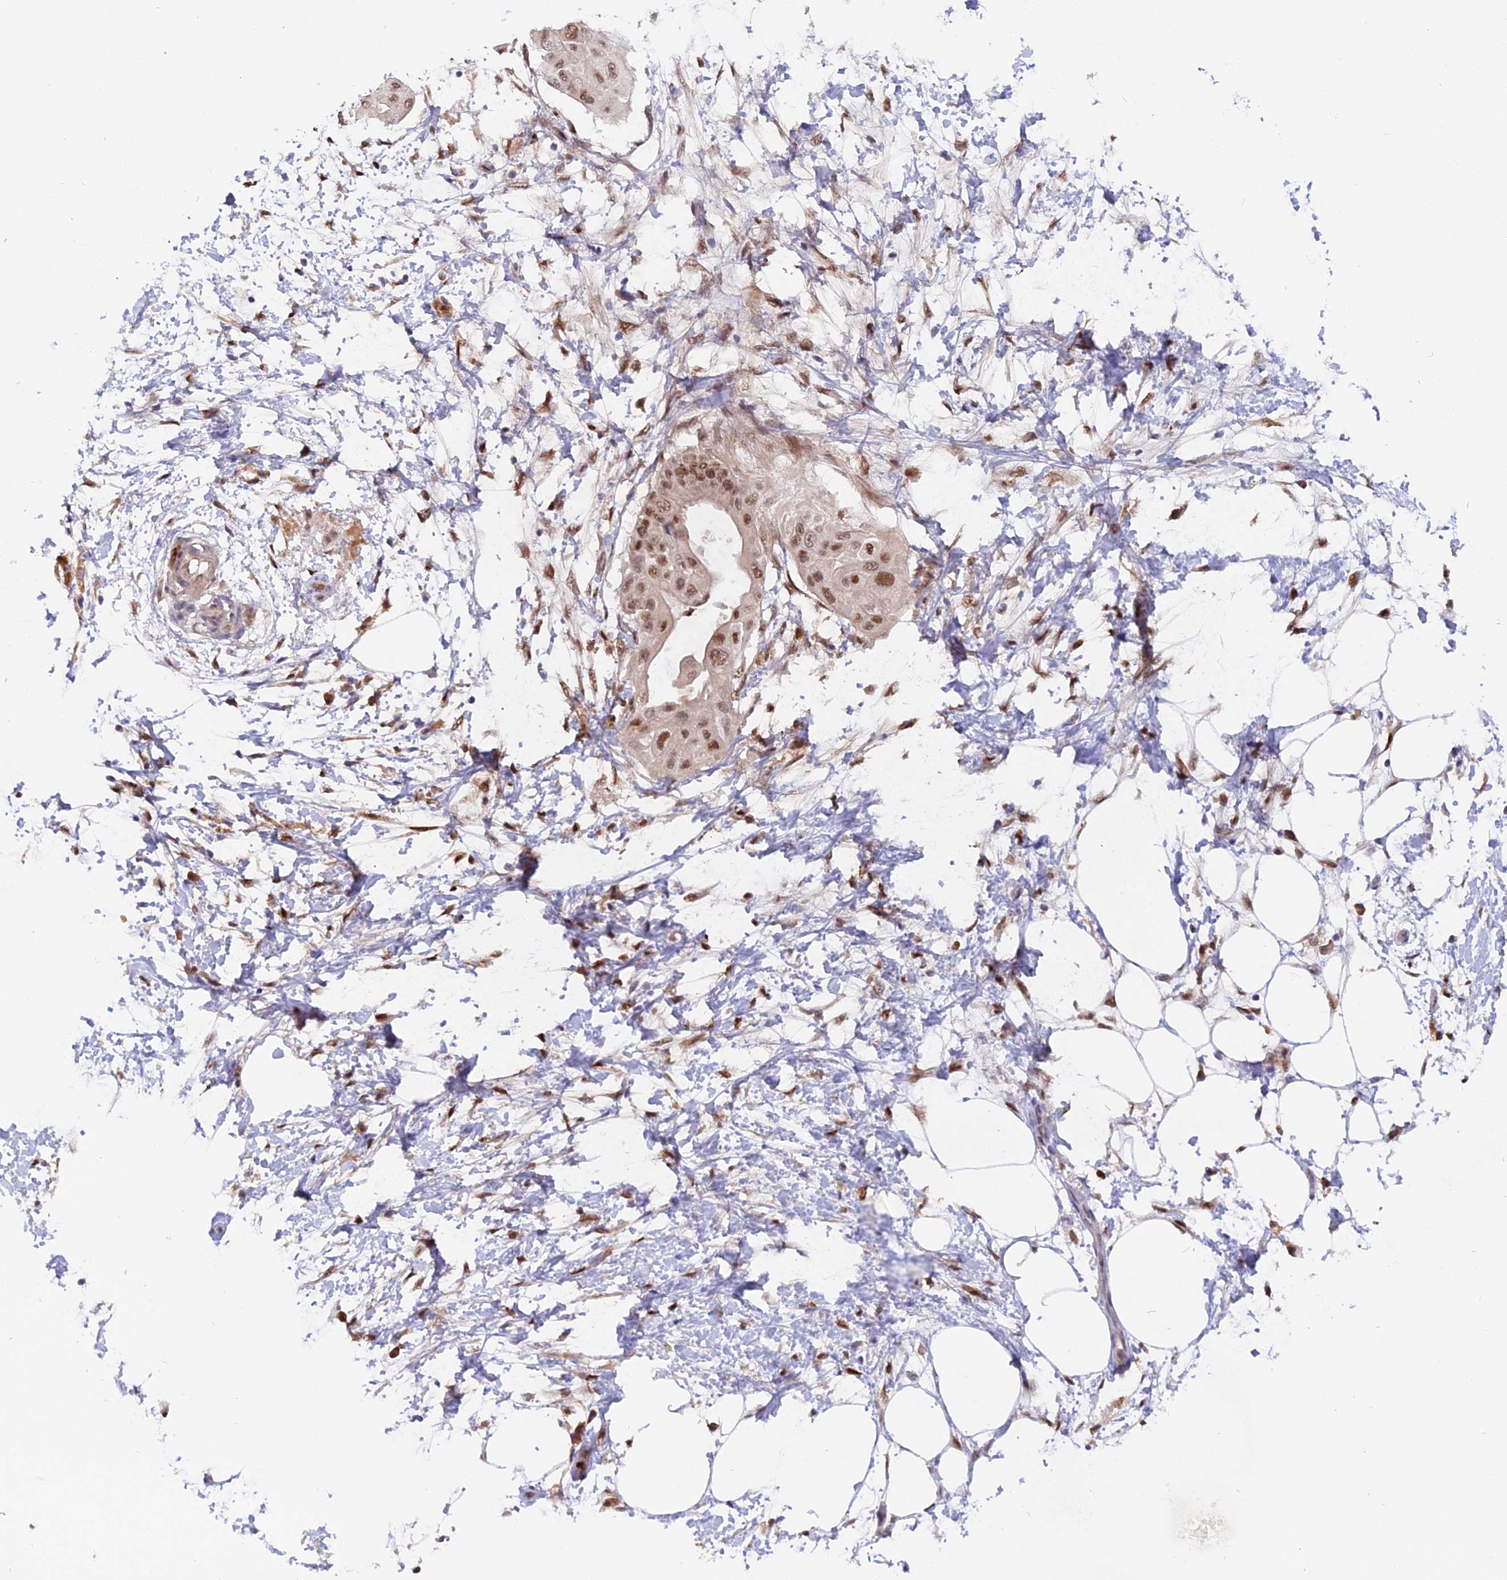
{"staining": {"intensity": "moderate", "quantity": ">75%", "location": "nuclear"}, "tissue": "pancreatic cancer", "cell_type": "Tumor cells", "image_type": "cancer", "snomed": [{"axis": "morphology", "description": "Adenocarcinoma, NOS"}, {"axis": "topography", "description": "Pancreas"}], "caption": "Adenocarcinoma (pancreatic) was stained to show a protein in brown. There is medium levels of moderate nuclear staining in approximately >75% of tumor cells. The protein of interest is shown in brown color, while the nuclei are stained blue.", "gene": "FAM118B", "patient": {"sex": "male", "age": 68}}